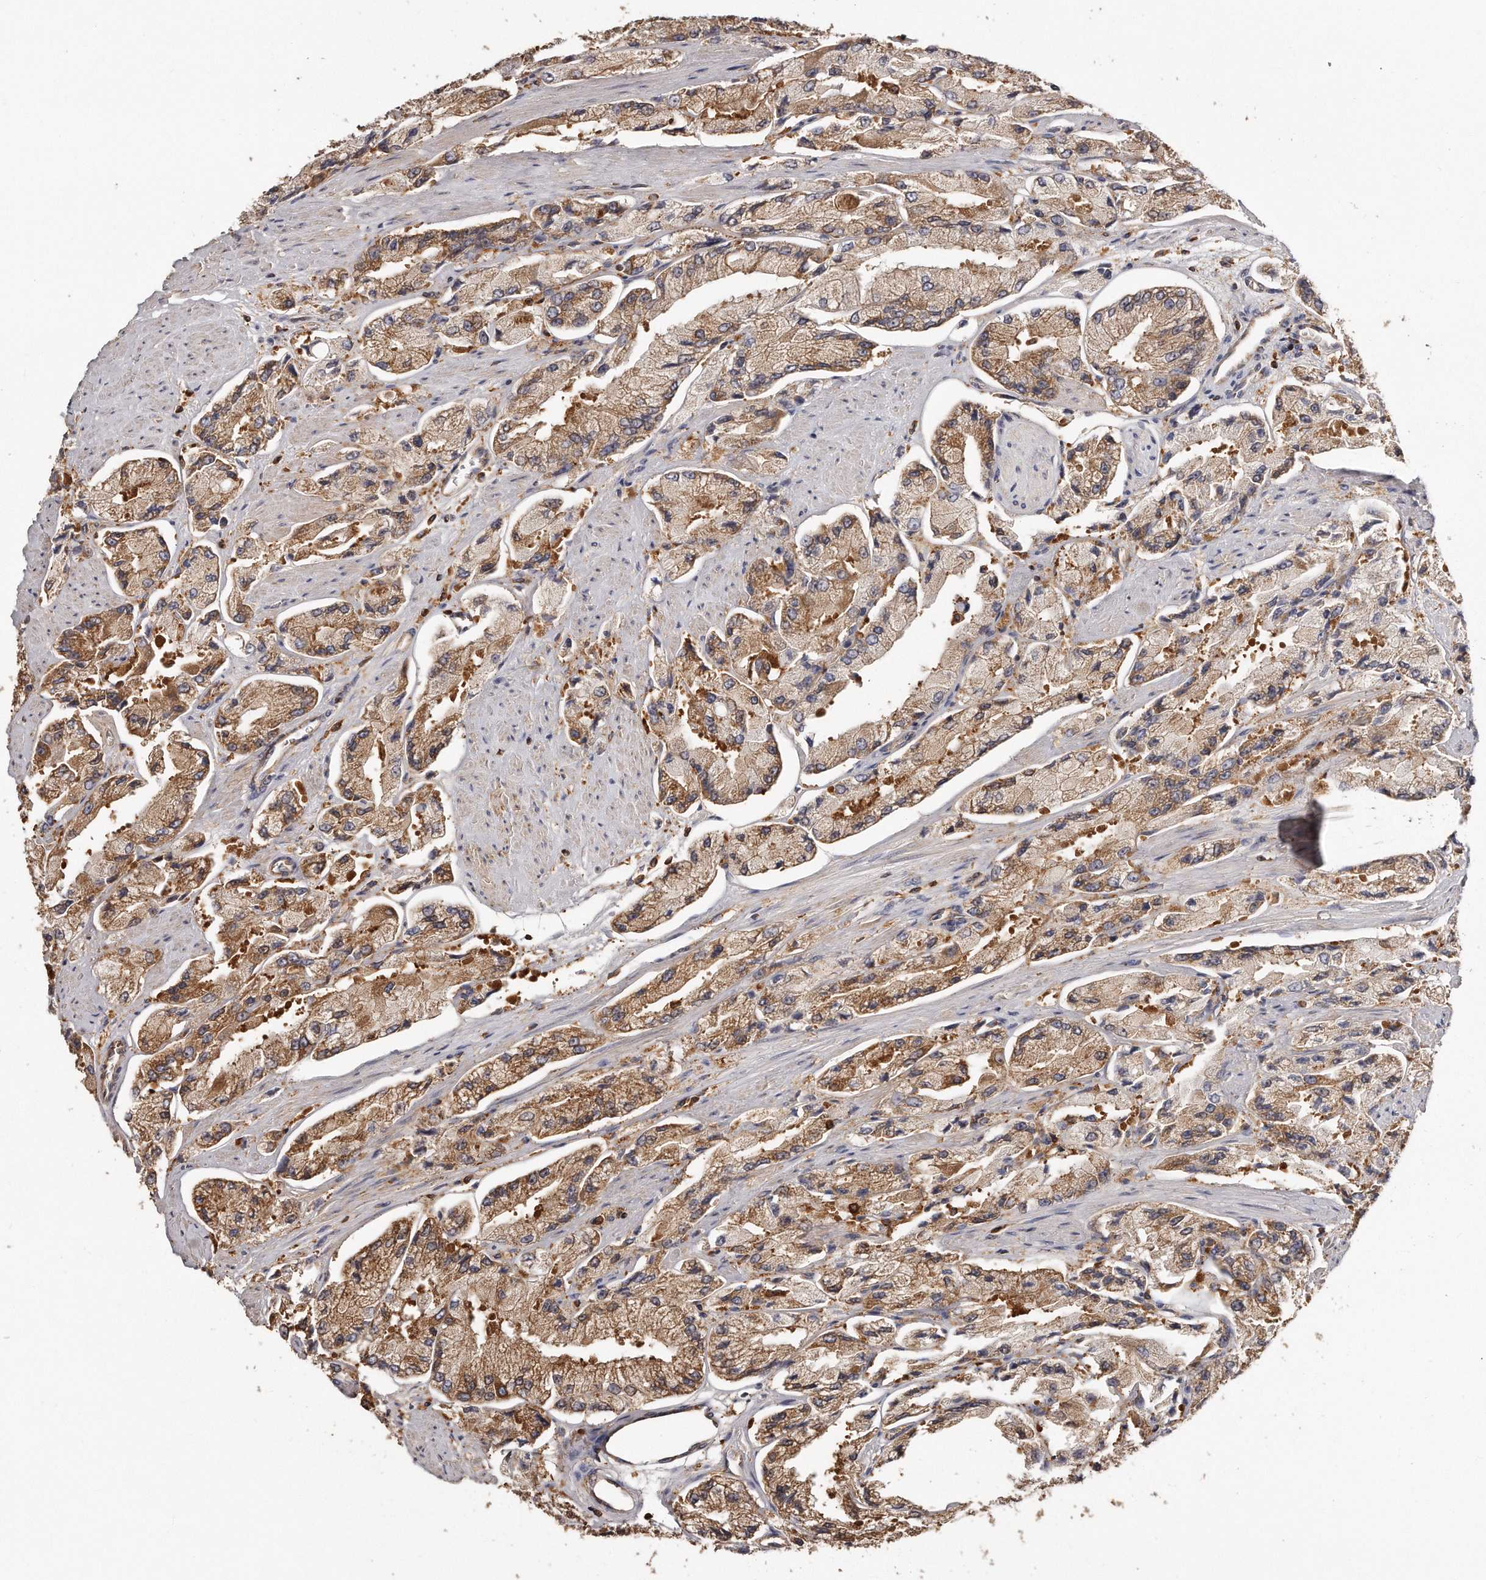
{"staining": {"intensity": "moderate", "quantity": ">75%", "location": "cytoplasmic/membranous"}, "tissue": "prostate cancer", "cell_type": "Tumor cells", "image_type": "cancer", "snomed": [{"axis": "morphology", "description": "Adenocarcinoma, High grade"}, {"axis": "topography", "description": "Prostate"}], "caption": "High-magnification brightfield microscopy of prostate cancer (high-grade adenocarcinoma) stained with DAB (brown) and counterstained with hematoxylin (blue). tumor cells exhibit moderate cytoplasmic/membranous positivity is seen in about>75% of cells.", "gene": "CAP1", "patient": {"sex": "male", "age": 58}}